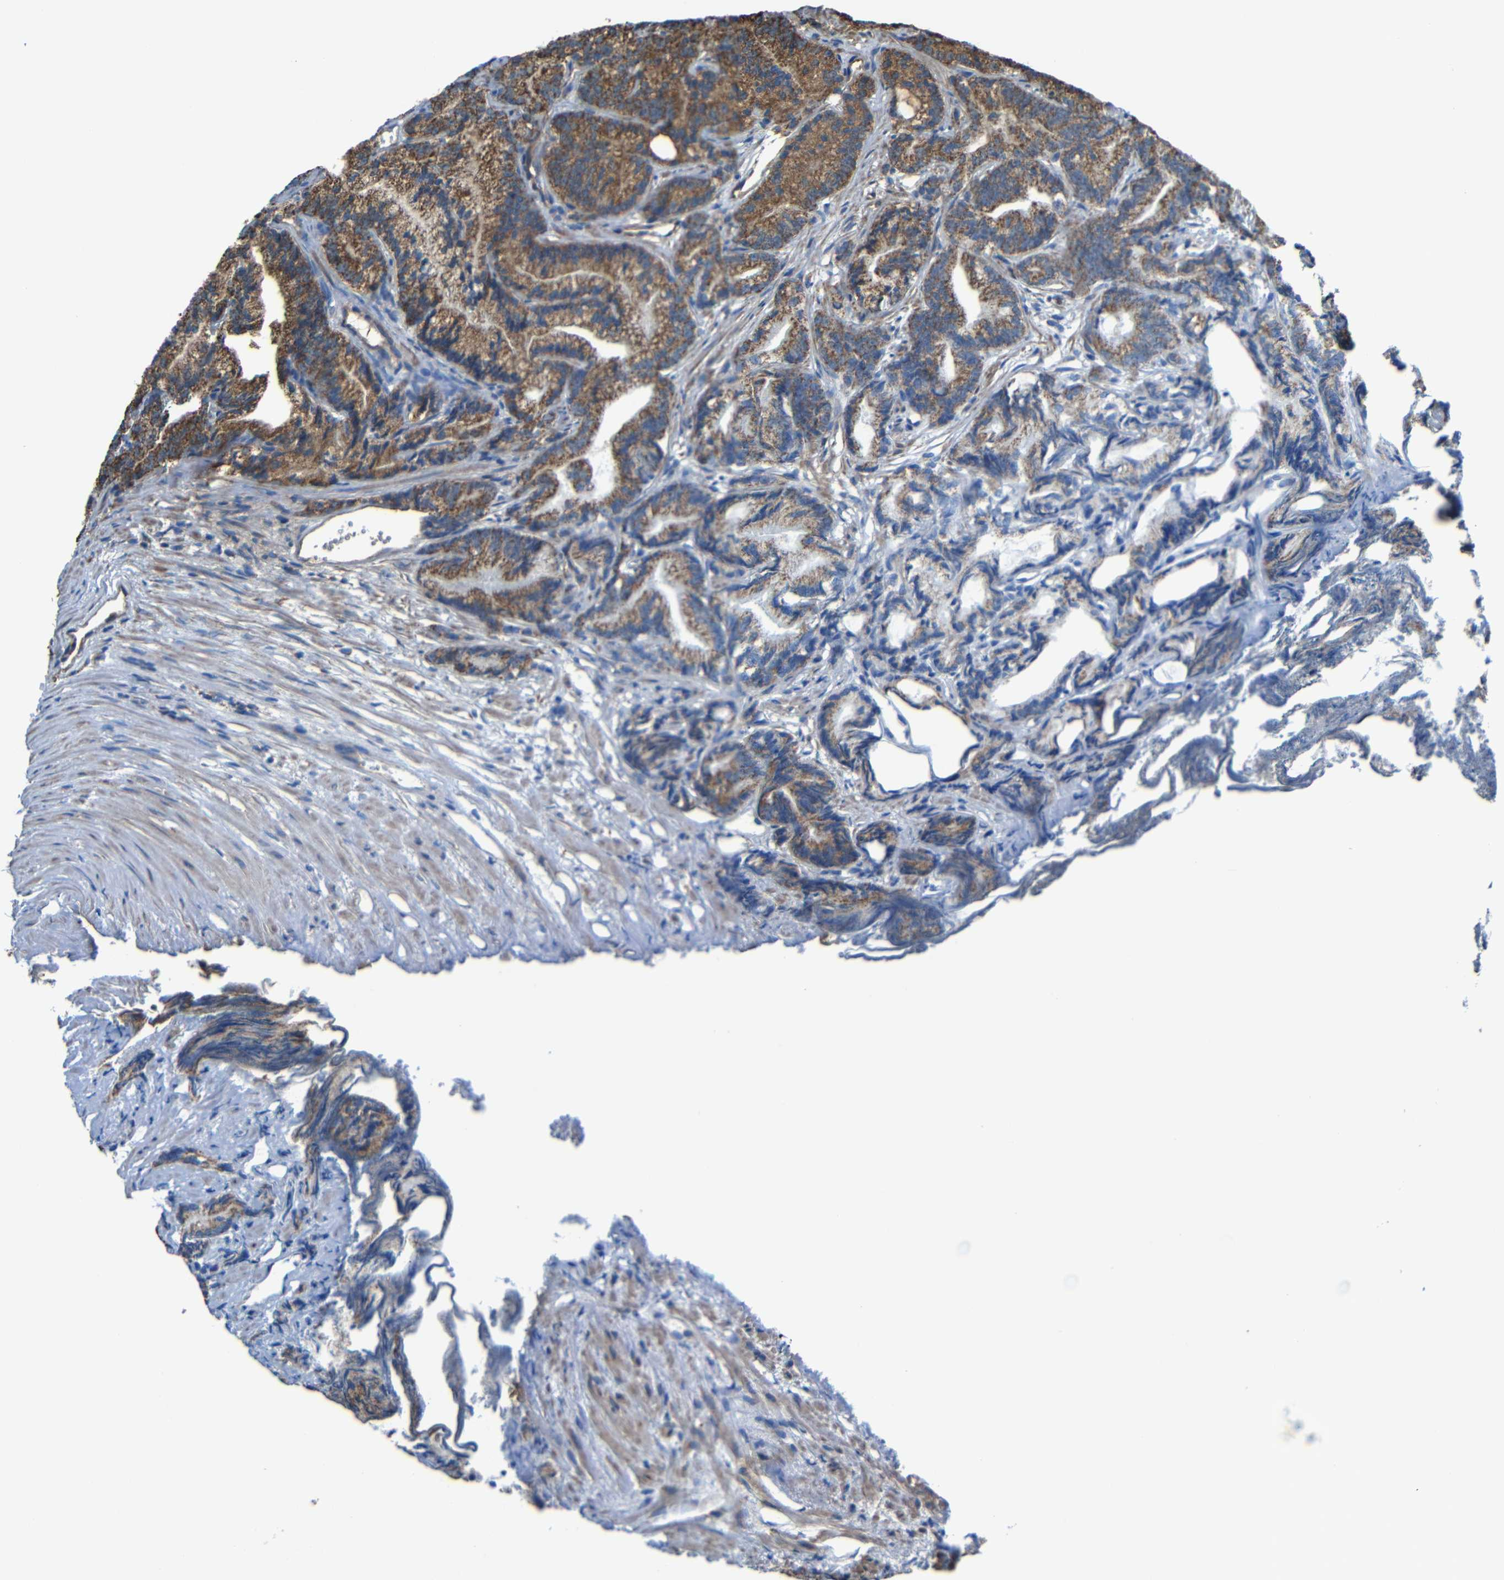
{"staining": {"intensity": "strong", "quantity": ">75%", "location": "cytoplasmic/membranous"}, "tissue": "prostate cancer", "cell_type": "Tumor cells", "image_type": "cancer", "snomed": [{"axis": "morphology", "description": "Adenocarcinoma, Low grade"}, {"axis": "topography", "description": "Prostate"}], "caption": "Tumor cells demonstrate strong cytoplasmic/membranous expression in approximately >75% of cells in prostate cancer.", "gene": "INTS6L", "patient": {"sex": "male", "age": 89}}